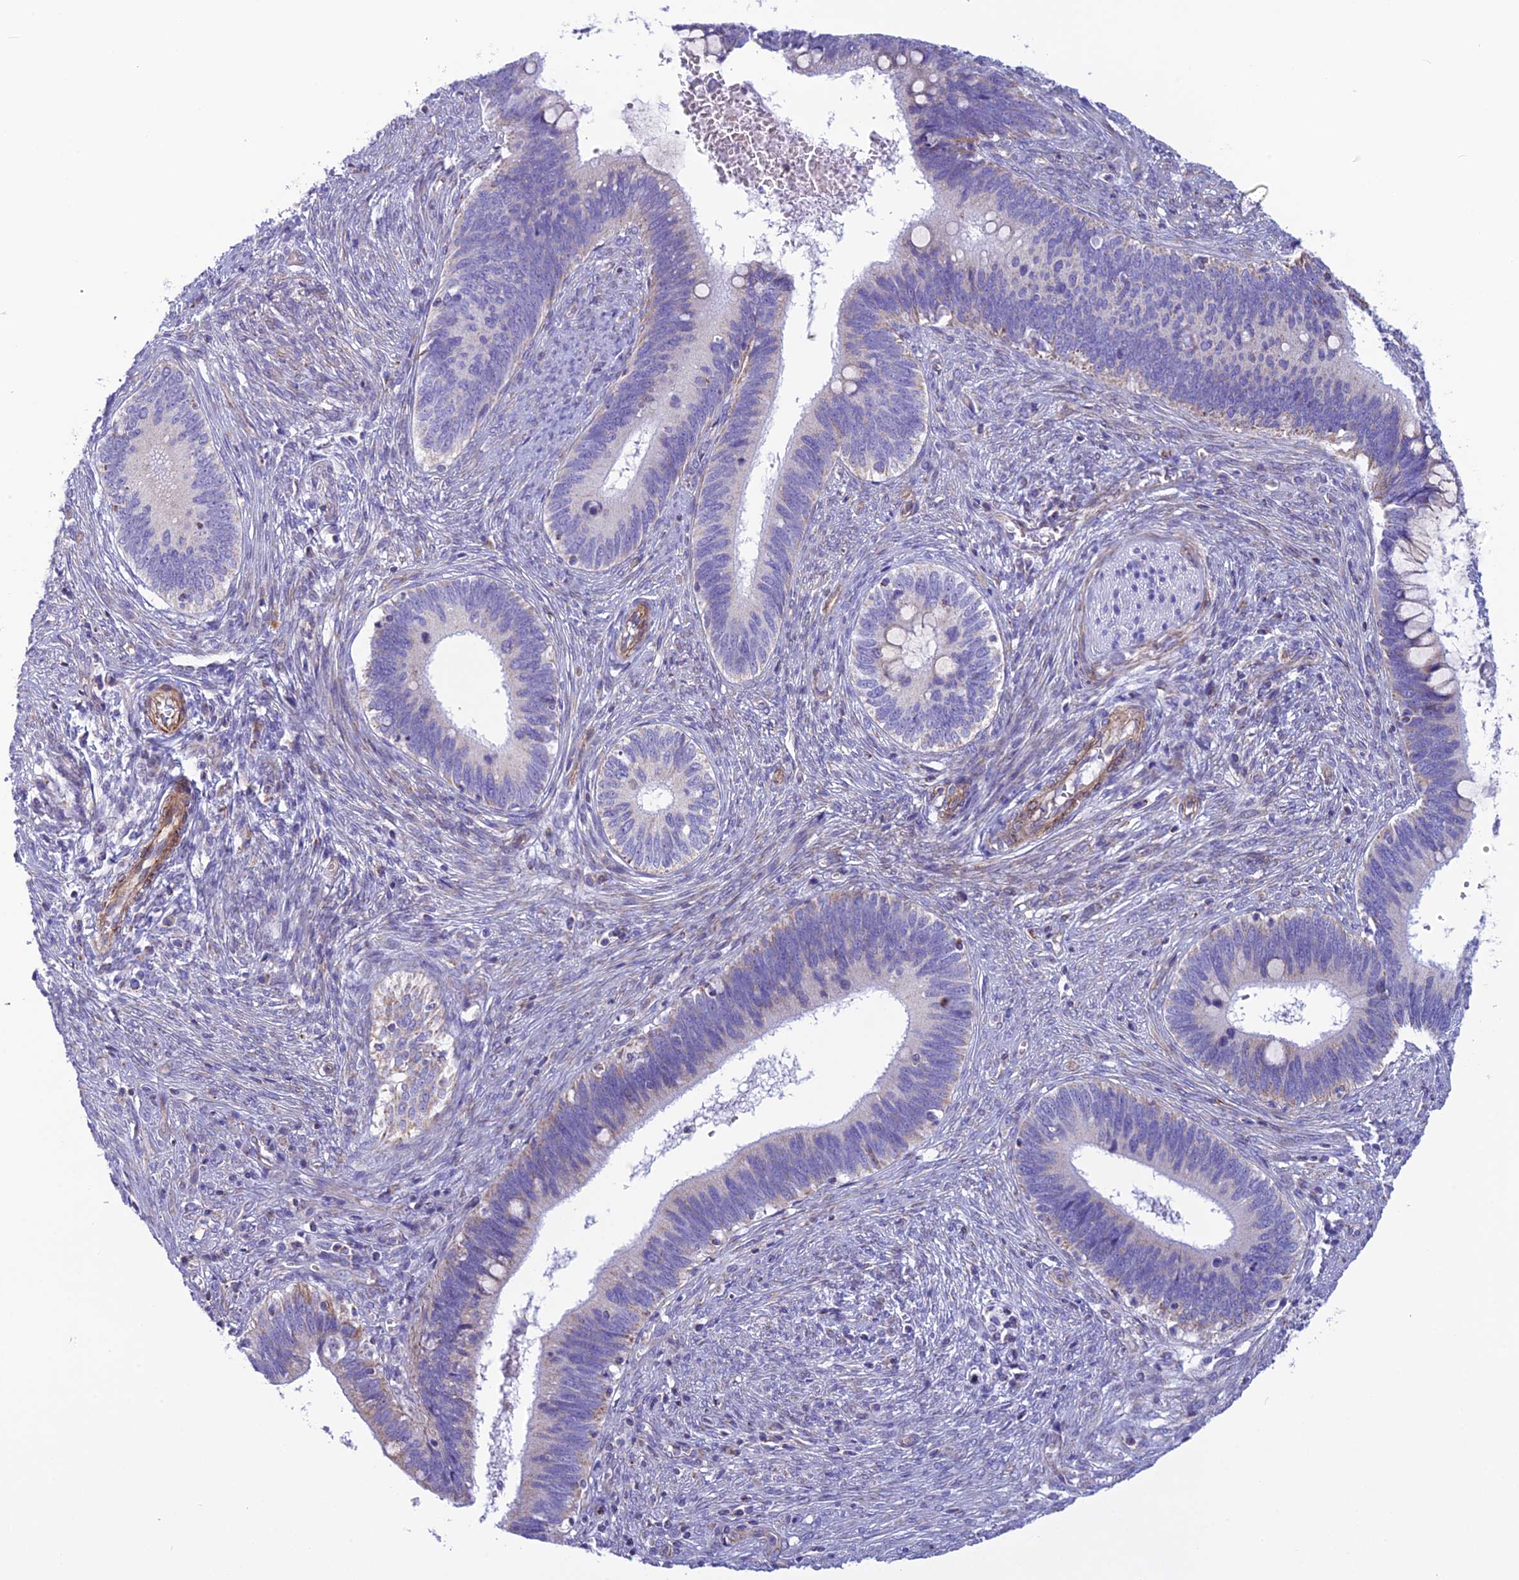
{"staining": {"intensity": "weak", "quantity": "<25%", "location": "cytoplasmic/membranous"}, "tissue": "cervical cancer", "cell_type": "Tumor cells", "image_type": "cancer", "snomed": [{"axis": "morphology", "description": "Adenocarcinoma, NOS"}, {"axis": "topography", "description": "Cervix"}], "caption": "This is a image of immunohistochemistry staining of adenocarcinoma (cervical), which shows no expression in tumor cells.", "gene": "POMGNT1", "patient": {"sex": "female", "age": 42}}